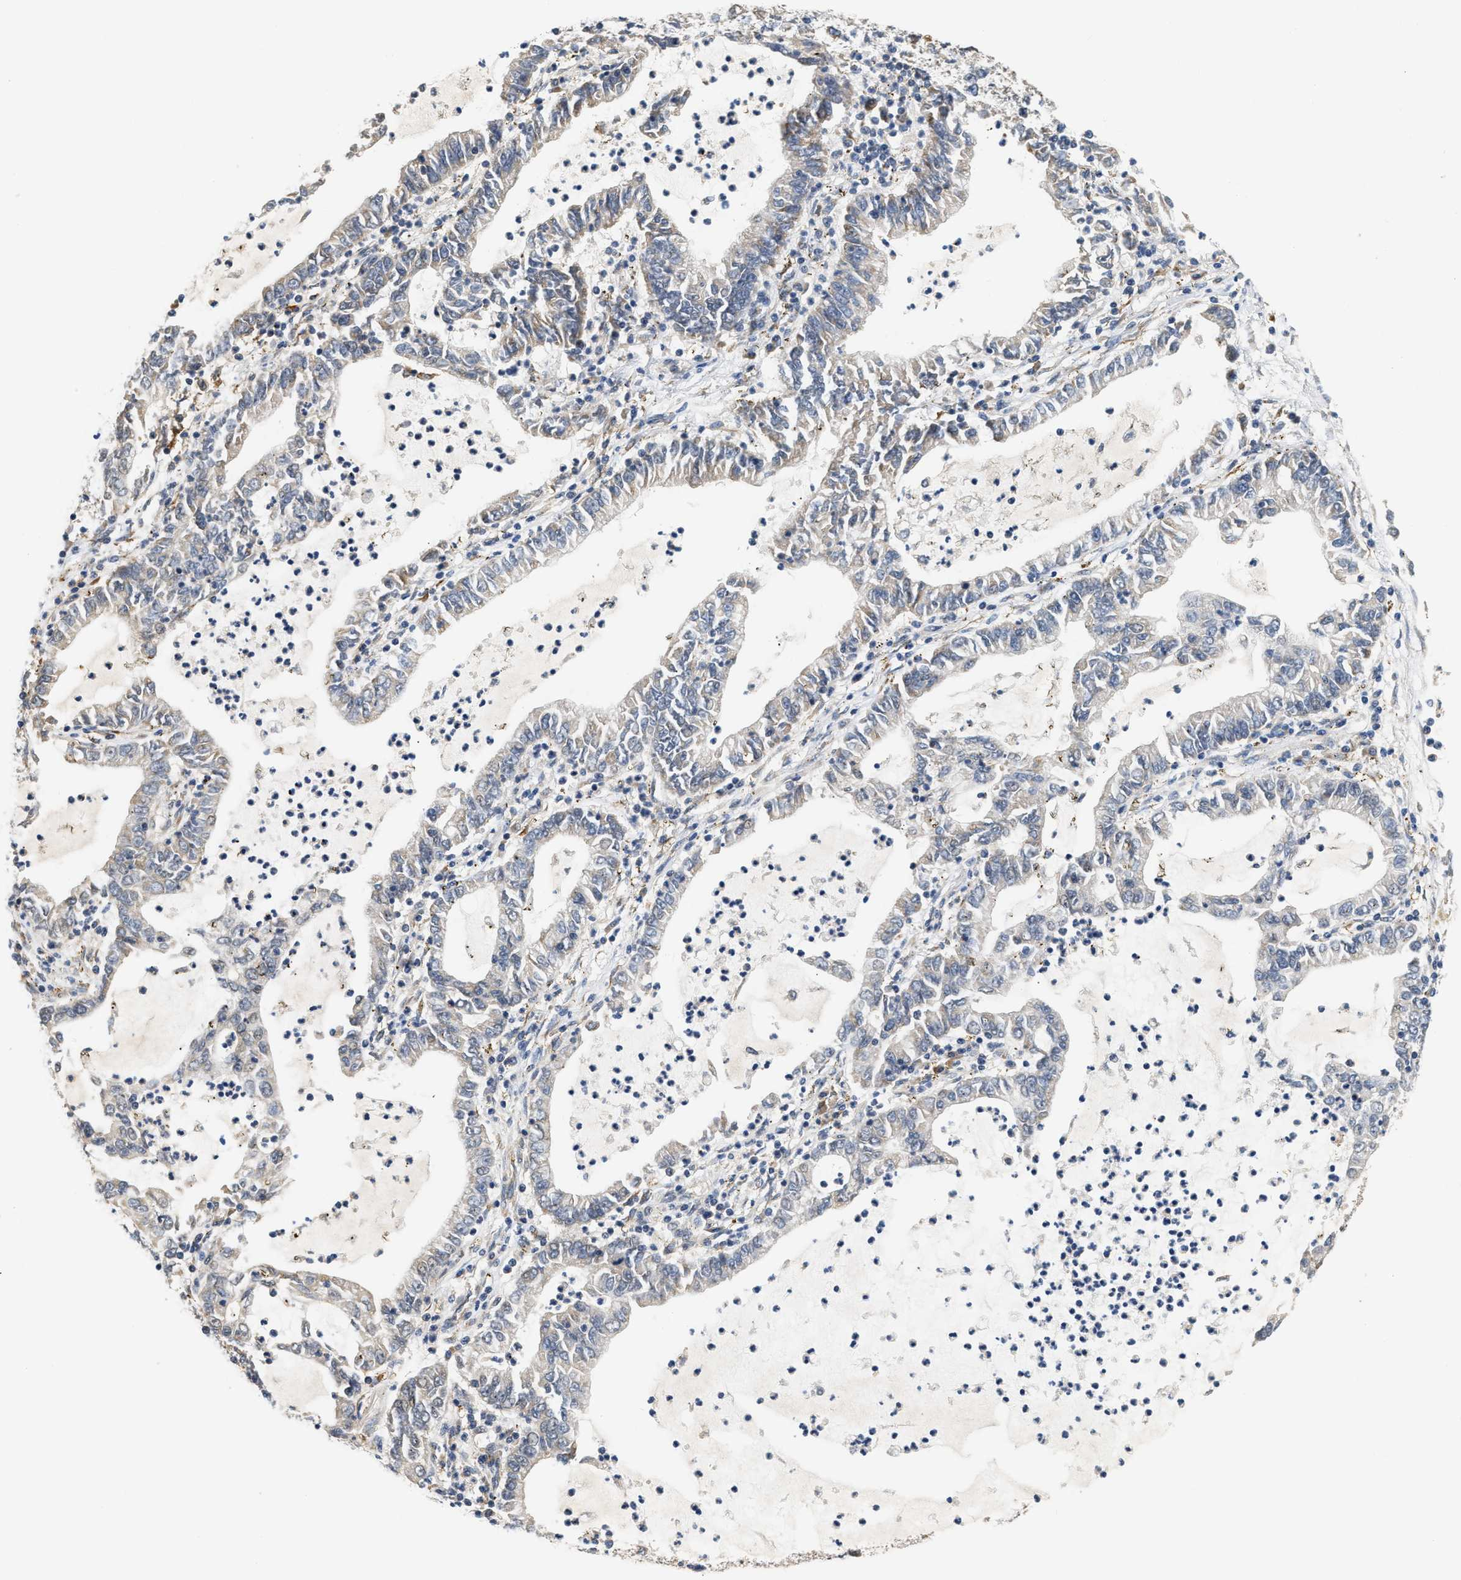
{"staining": {"intensity": "moderate", "quantity": "25%-75%", "location": "cytoplasmic/membranous"}, "tissue": "lung cancer", "cell_type": "Tumor cells", "image_type": "cancer", "snomed": [{"axis": "morphology", "description": "Adenocarcinoma, NOS"}, {"axis": "topography", "description": "Lung"}], "caption": "Lung adenocarcinoma stained with a brown dye displays moderate cytoplasmic/membranous positive expression in about 25%-75% of tumor cells.", "gene": "TNIP2", "patient": {"sex": "female", "age": 51}}